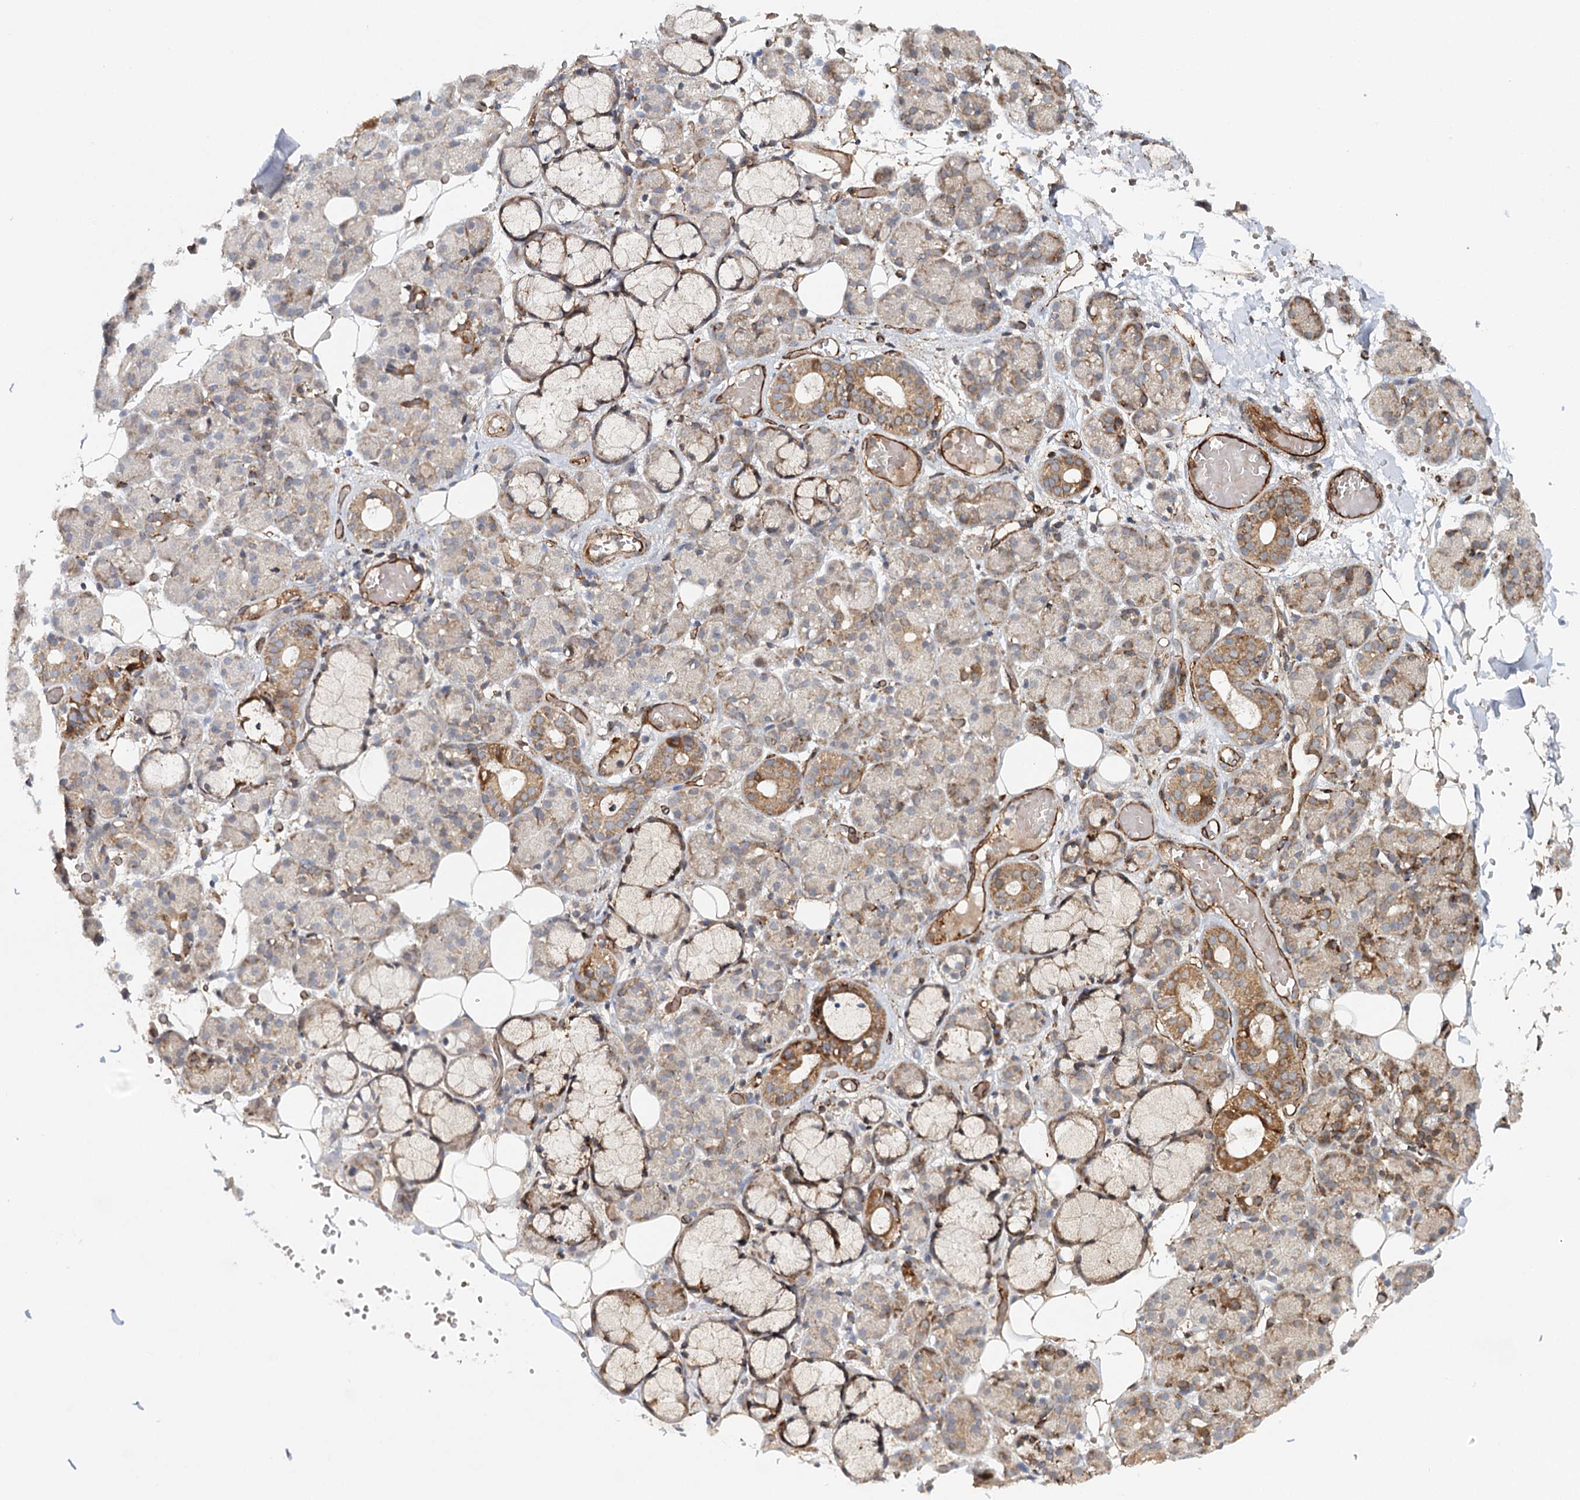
{"staining": {"intensity": "moderate", "quantity": "25%-75%", "location": "cytoplasmic/membranous"}, "tissue": "salivary gland", "cell_type": "Glandular cells", "image_type": "normal", "snomed": [{"axis": "morphology", "description": "Normal tissue, NOS"}, {"axis": "topography", "description": "Salivary gland"}], "caption": "Glandular cells show medium levels of moderate cytoplasmic/membranous staining in about 25%-75% of cells in unremarkable salivary gland. Nuclei are stained in blue.", "gene": "MKNK1", "patient": {"sex": "male", "age": 63}}